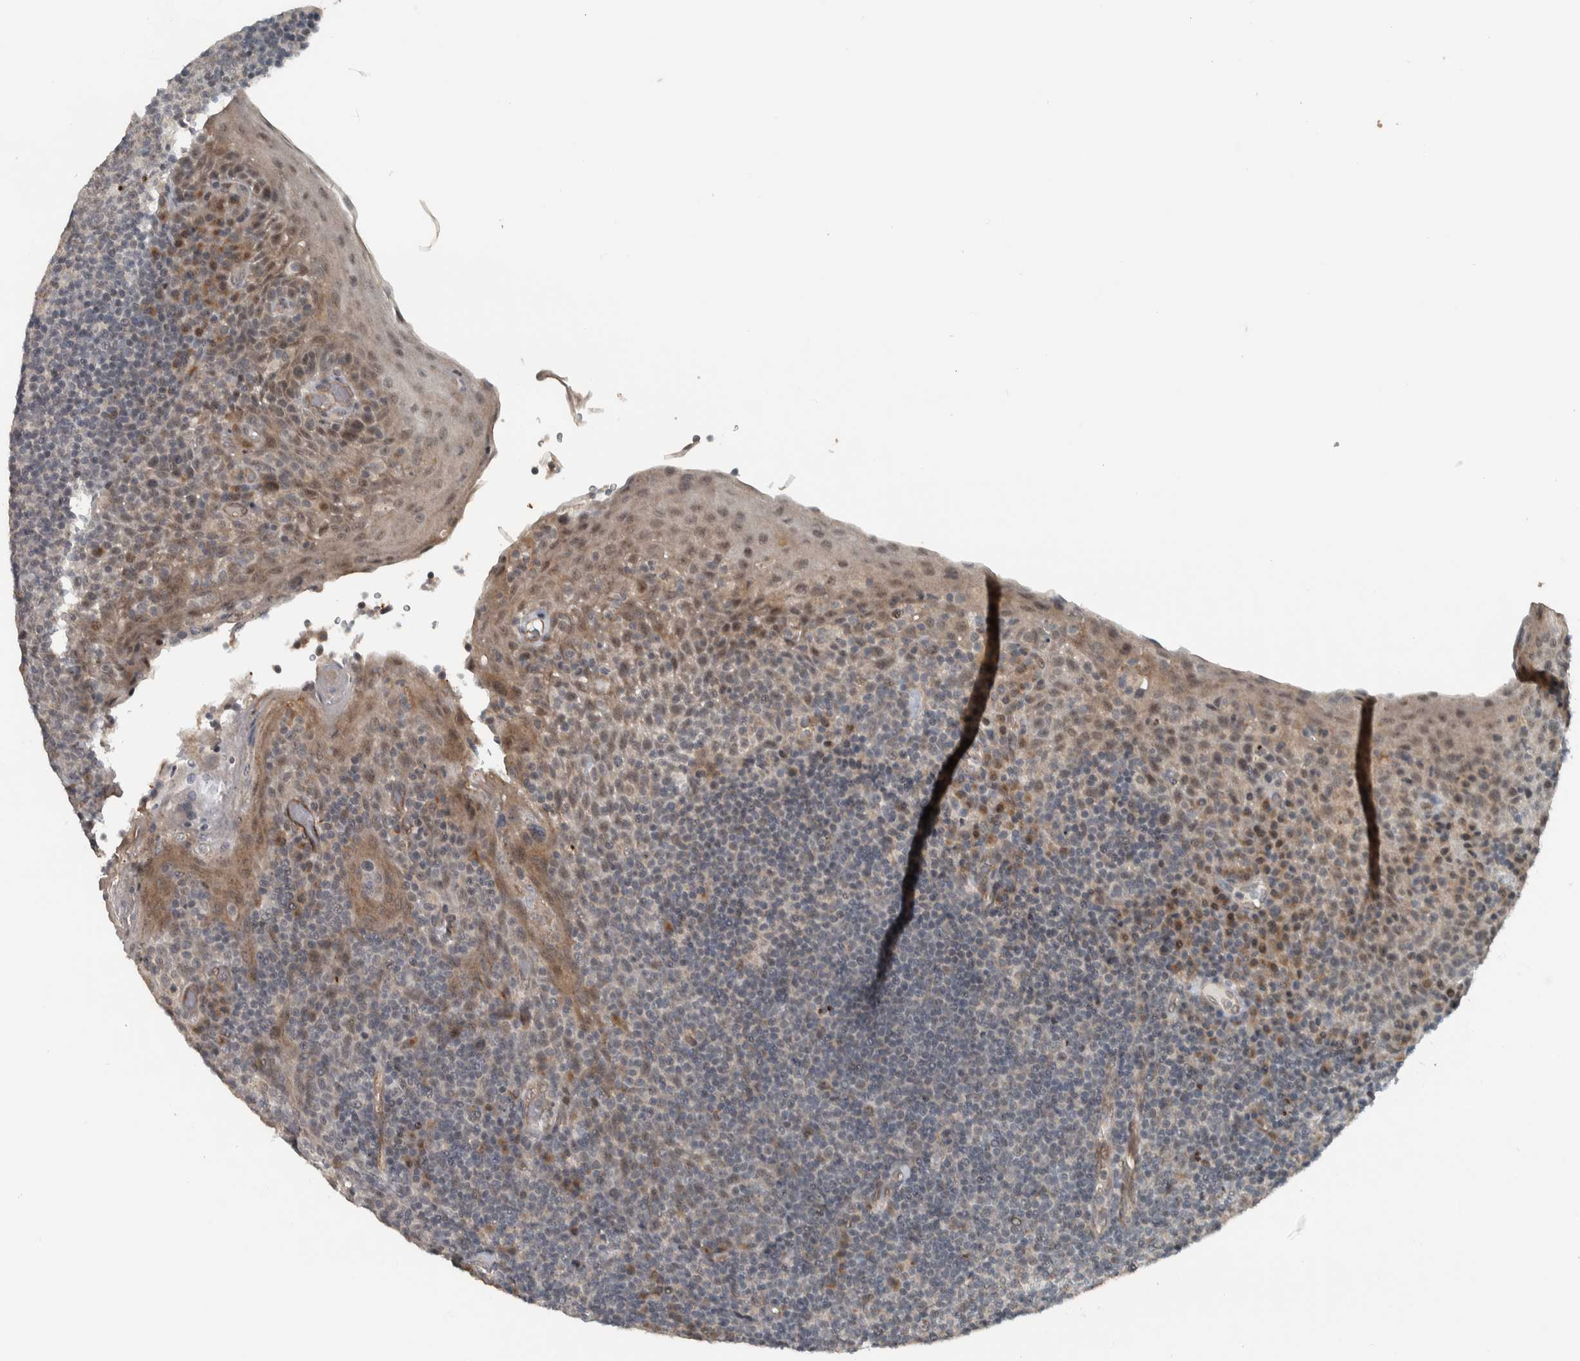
{"staining": {"intensity": "weak", "quantity": "<25%", "location": "cytoplasmic/membranous"}, "tissue": "tonsil", "cell_type": "Germinal center cells", "image_type": "normal", "snomed": [{"axis": "morphology", "description": "Normal tissue, NOS"}, {"axis": "topography", "description": "Tonsil"}], "caption": "DAB immunohistochemical staining of normal human tonsil exhibits no significant expression in germinal center cells.", "gene": "NAPG", "patient": {"sex": "male", "age": 17}}